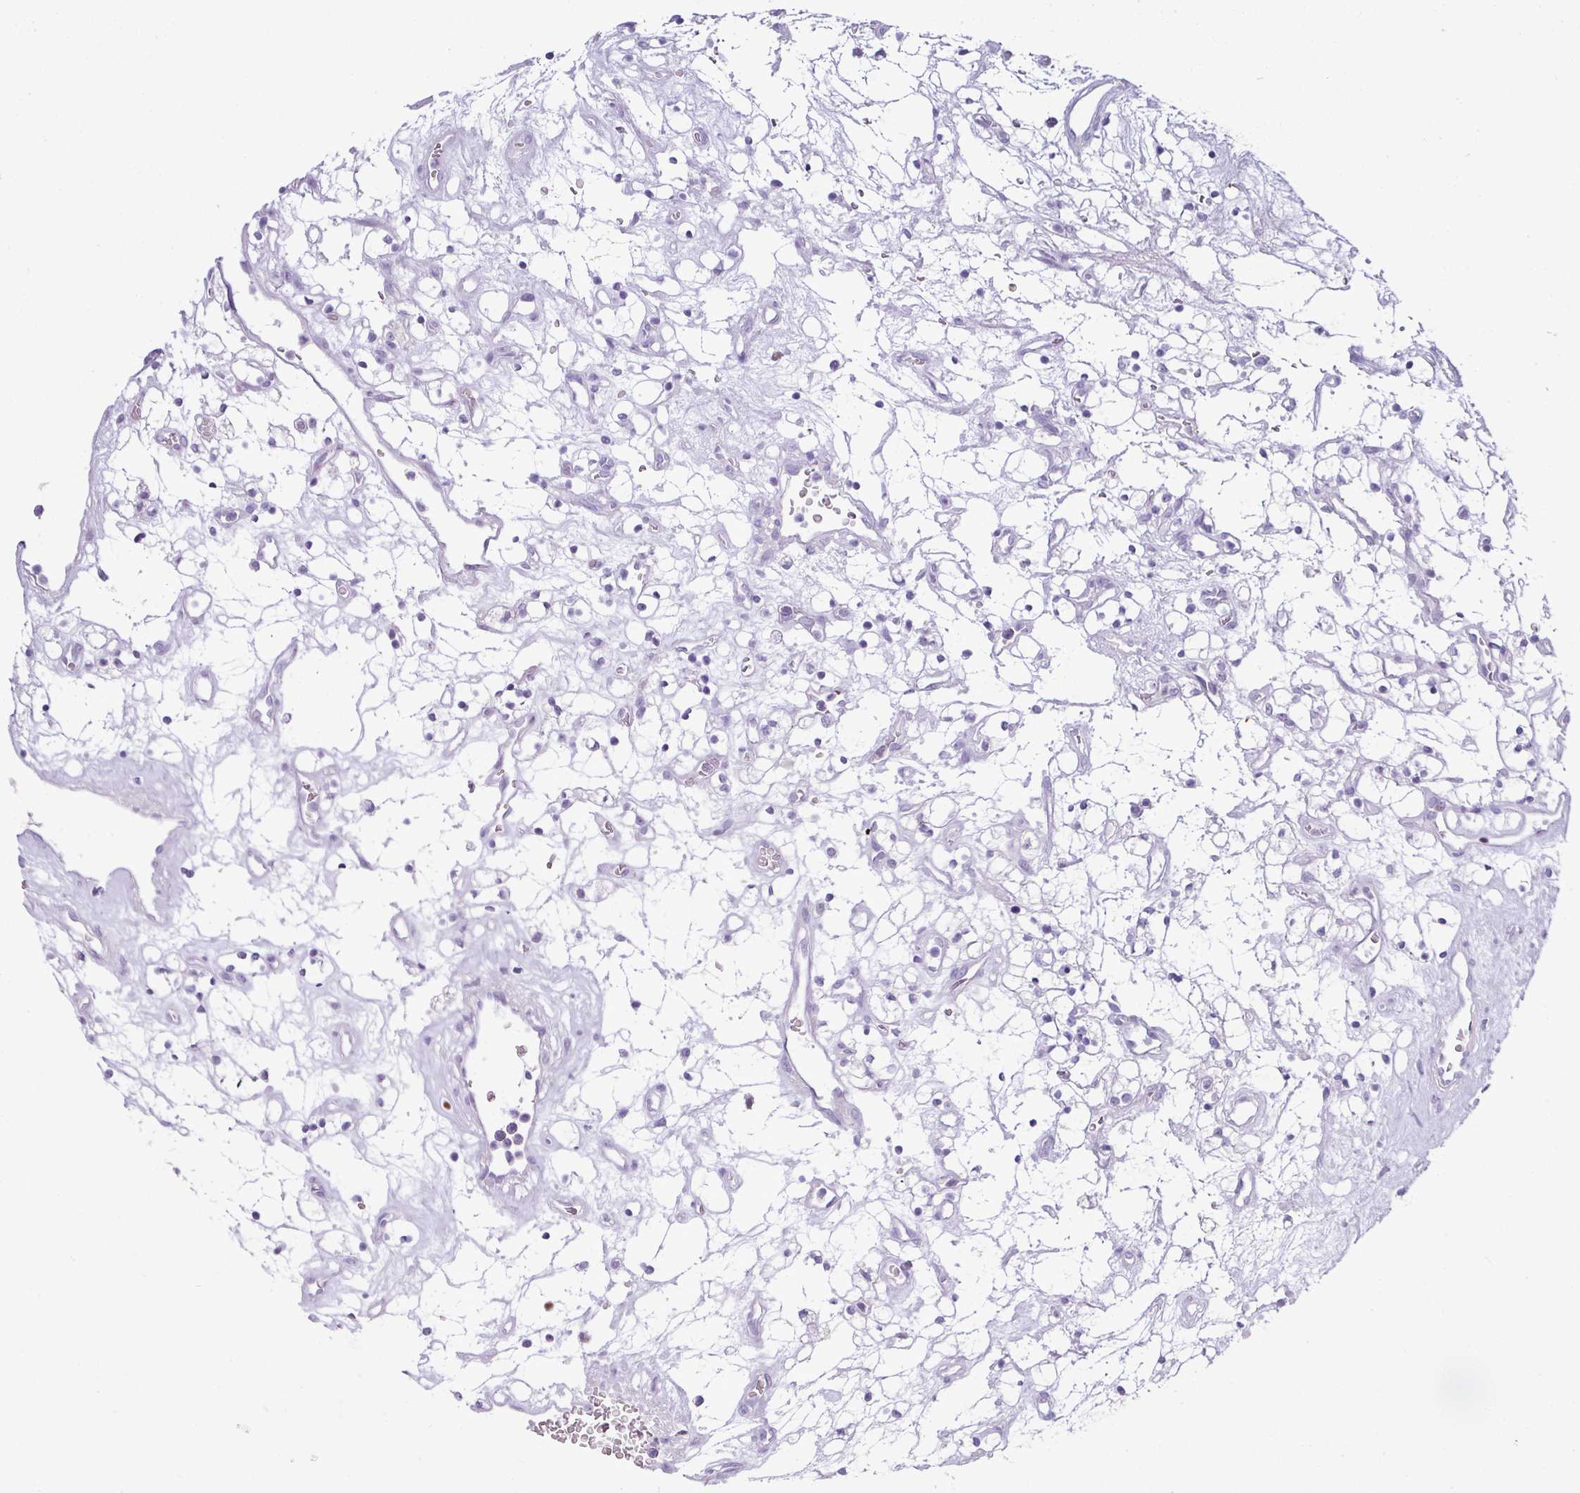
{"staining": {"intensity": "negative", "quantity": "none", "location": "none"}, "tissue": "renal cancer", "cell_type": "Tumor cells", "image_type": "cancer", "snomed": [{"axis": "morphology", "description": "Adenocarcinoma, NOS"}, {"axis": "topography", "description": "Kidney"}], "caption": "Human renal adenocarcinoma stained for a protein using immunohistochemistry reveals no expression in tumor cells.", "gene": "BCL11A", "patient": {"sex": "female", "age": 69}}